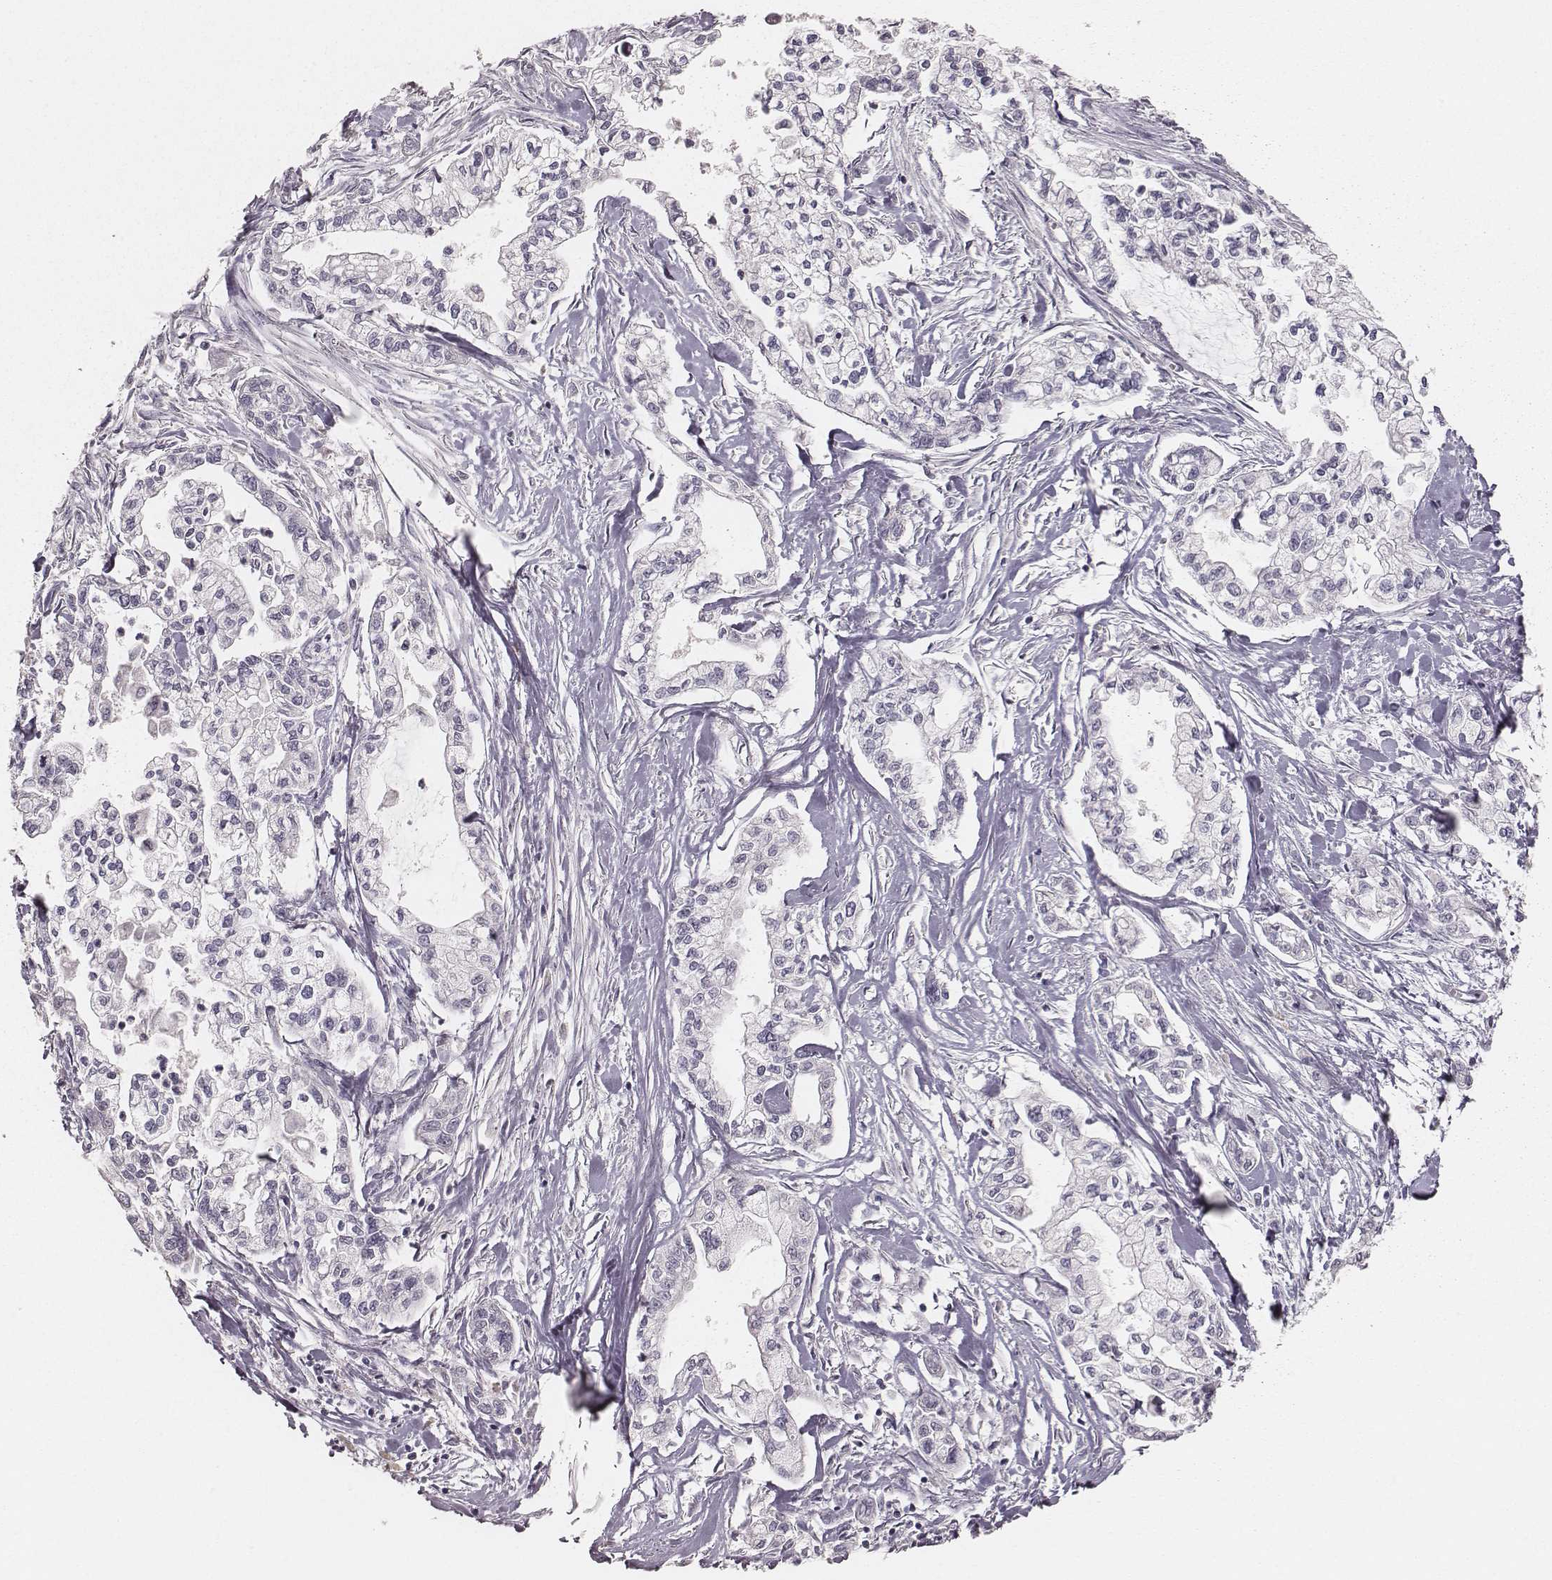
{"staining": {"intensity": "negative", "quantity": "none", "location": "none"}, "tissue": "pancreatic cancer", "cell_type": "Tumor cells", "image_type": "cancer", "snomed": [{"axis": "morphology", "description": "Adenocarcinoma, NOS"}, {"axis": "topography", "description": "Pancreas"}], "caption": "There is no significant positivity in tumor cells of adenocarcinoma (pancreatic).", "gene": "LY6K", "patient": {"sex": "male", "age": 54}}